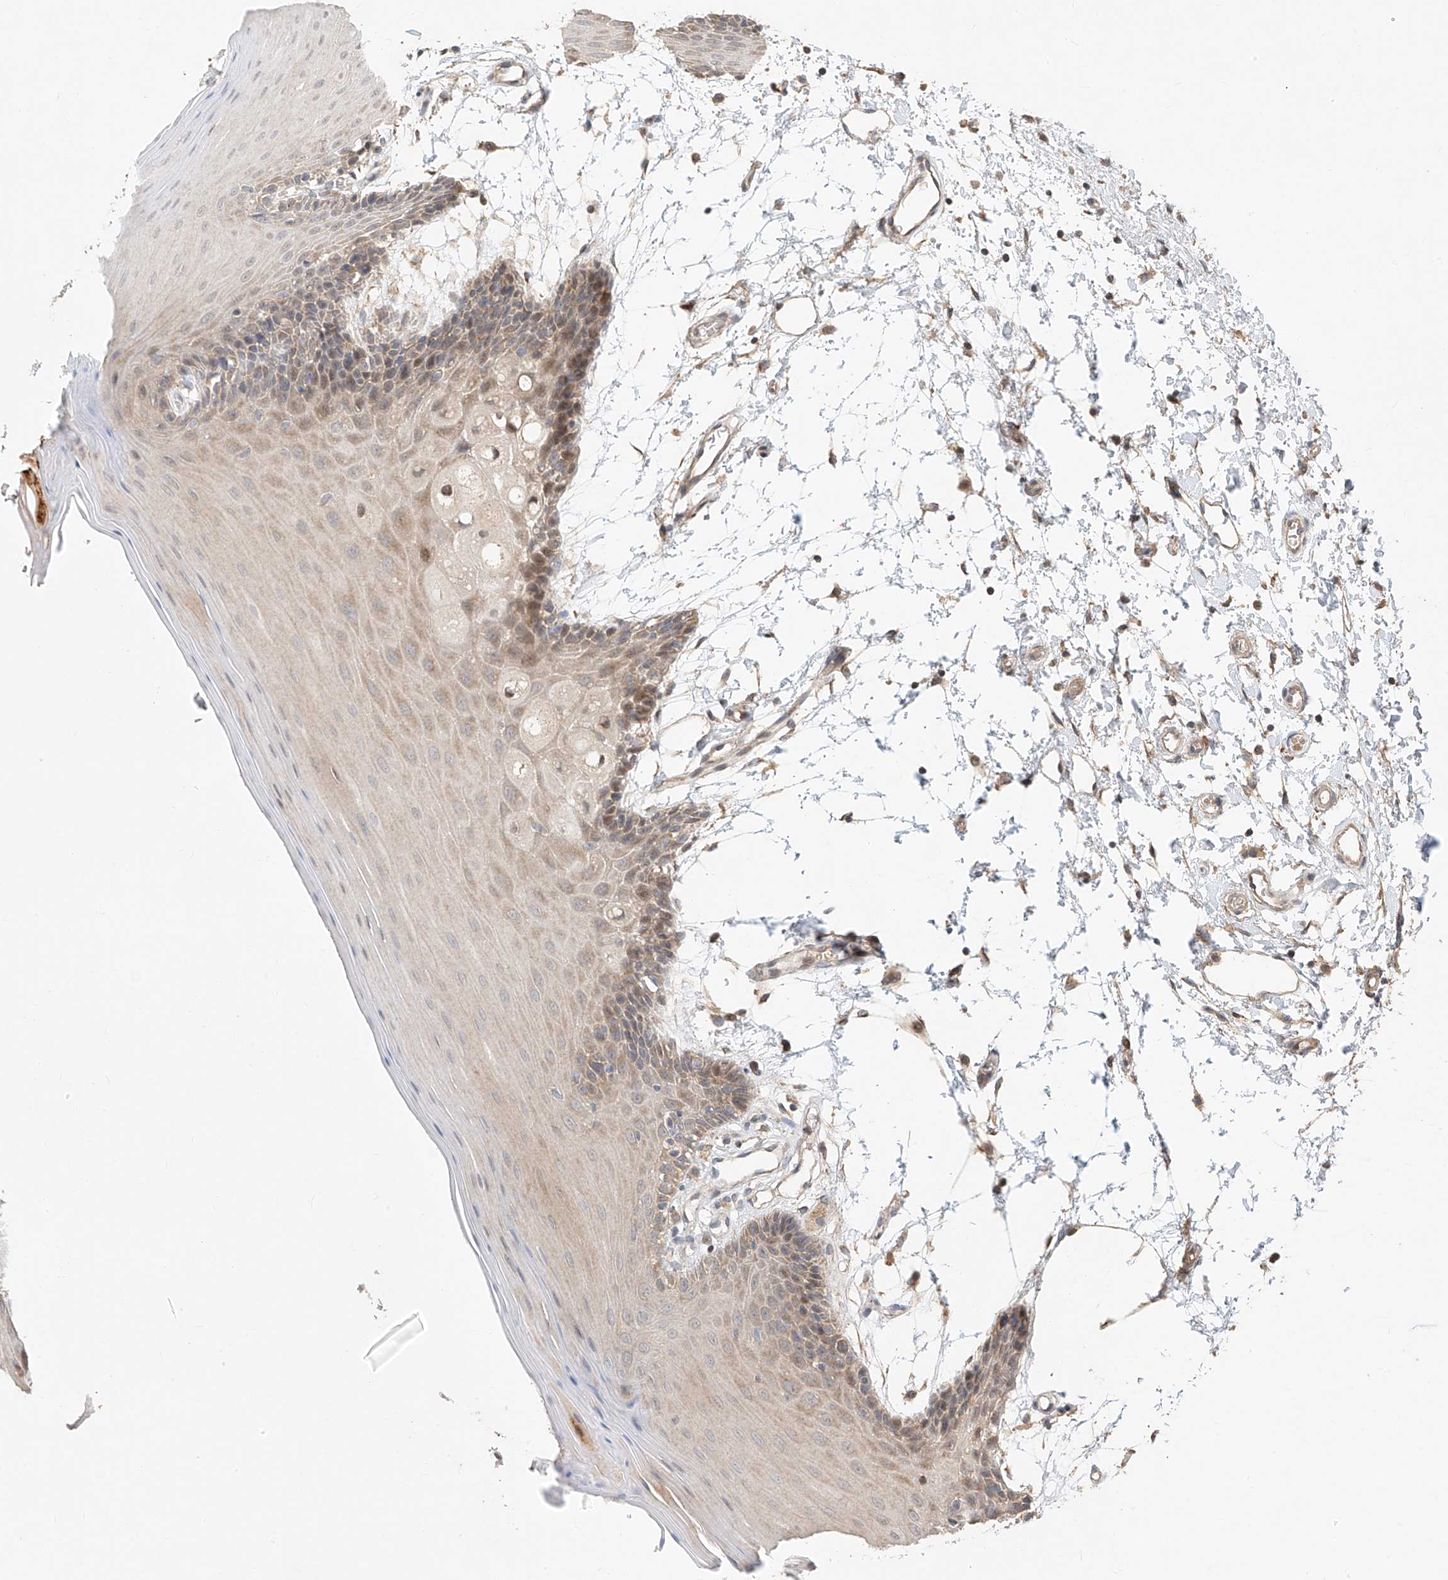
{"staining": {"intensity": "moderate", "quantity": "<25%", "location": "cytoplasmic/membranous"}, "tissue": "oral mucosa", "cell_type": "Squamous epithelial cells", "image_type": "normal", "snomed": [{"axis": "morphology", "description": "Normal tissue, NOS"}, {"axis": "topography", "description": "Skeletal muscle"}, {"axis": "topography", "description": "Oral tissue"}, {"axis": "topography", "description": "Salivary gland"}, {"axis": "topography", "description": "Peripheral nerve tissue"}], "caption": "Protein analysis of normal oral mucosa exhibits moderate cytoplasmic/membranous positivity in about <25% of squamous epithelial cells.", "gene": "TMEM61", "patient": {"sex": "male", "age": 54}}